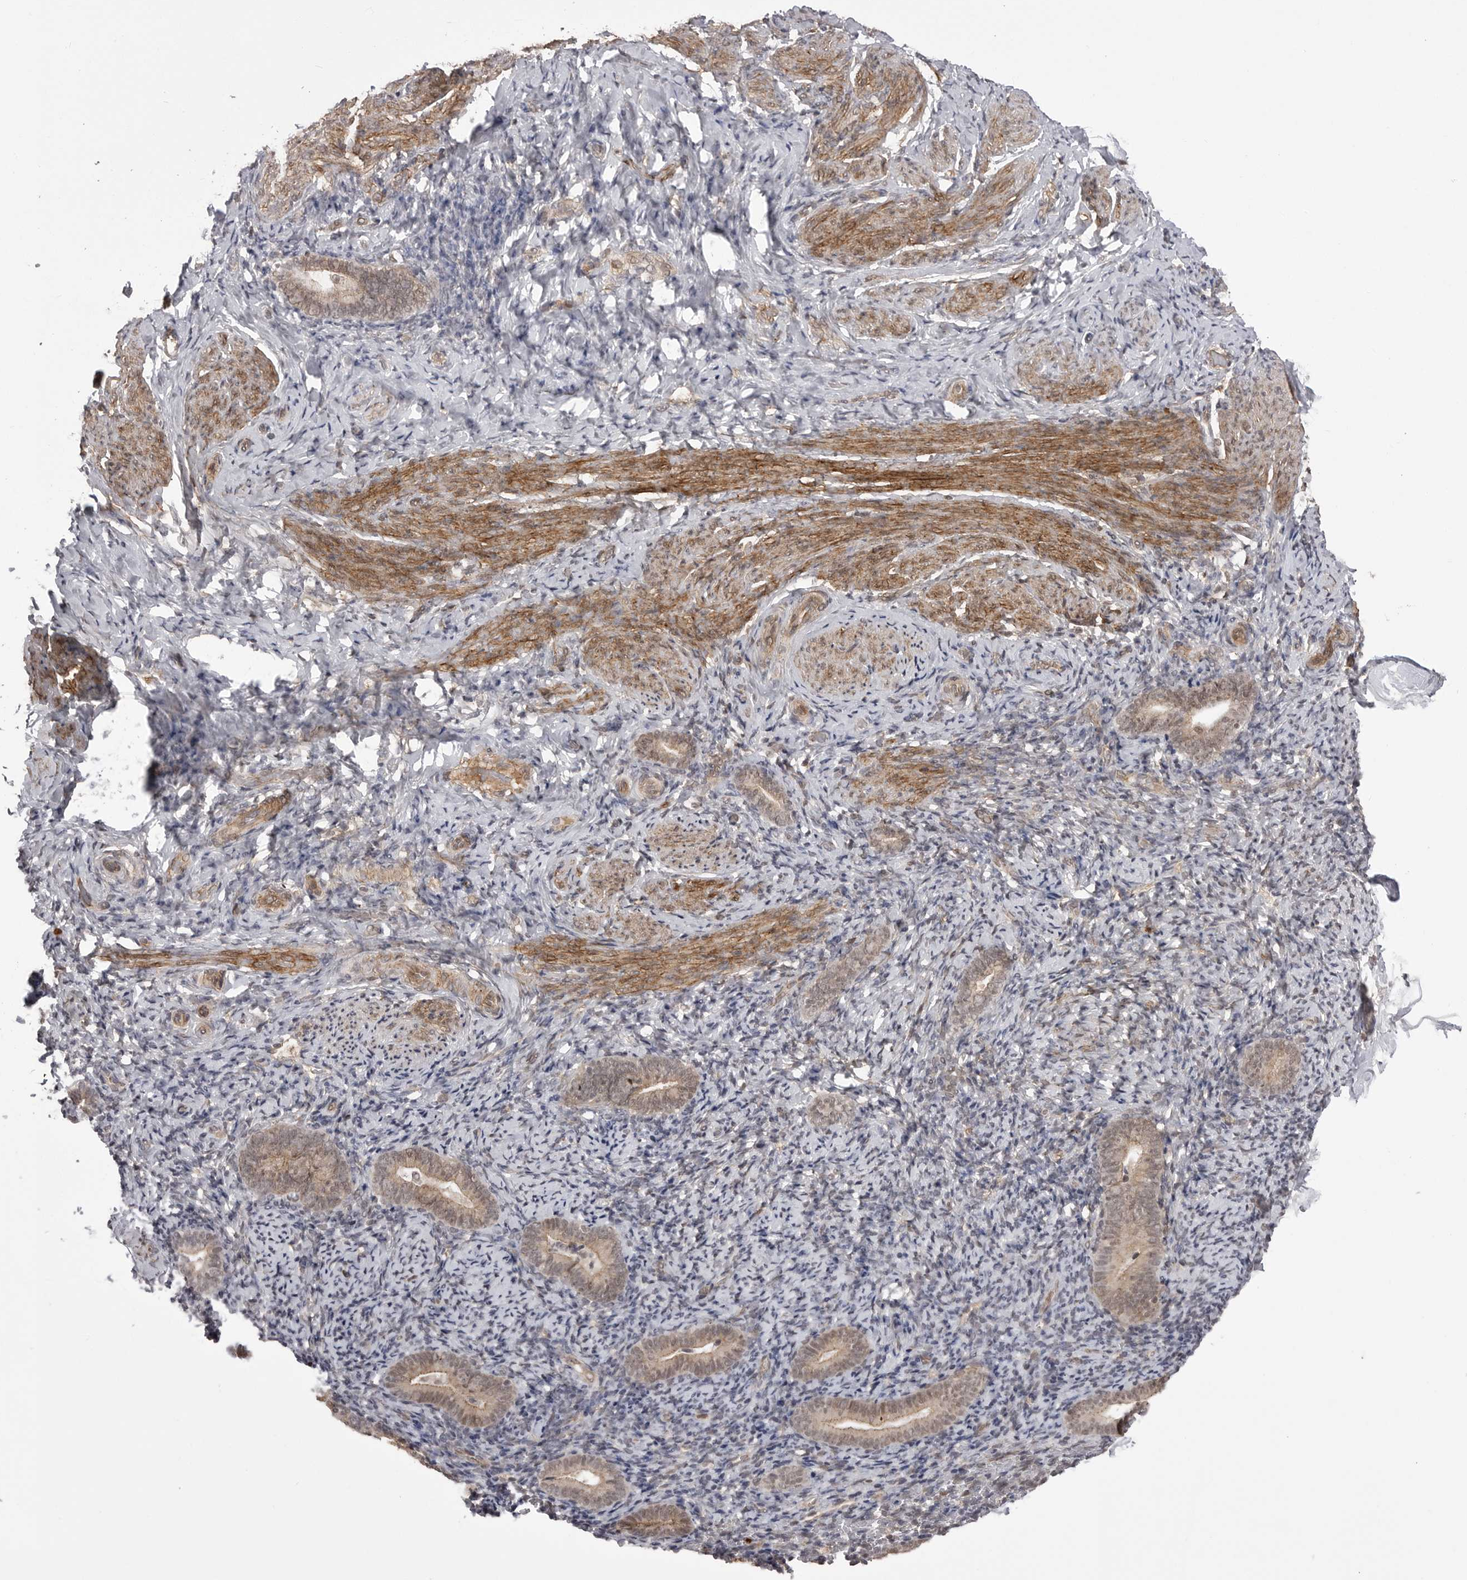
{"staining": {"intensity": "negative", "quantity": "none", "location": "none"}, "tissue": "endometrium", "cell_type": "Cells in endometrial stroma", "image_type": "normal", "snomed": [{"axis": "morphology", "description": "Normal tissue, NOS"}, {"axis": "topography", "description": "Endometrium"}], "caption": "A high-resolution micrograph shows IHC staining of normal endometrium, which demonstrates no significant staining in cells in endometrial stroma. (DAB immunohistochemistry (IHC) with hematoxylin counter stain).", "gene": "SORBS1", "patient": {"sex": "female", "age": 51}}